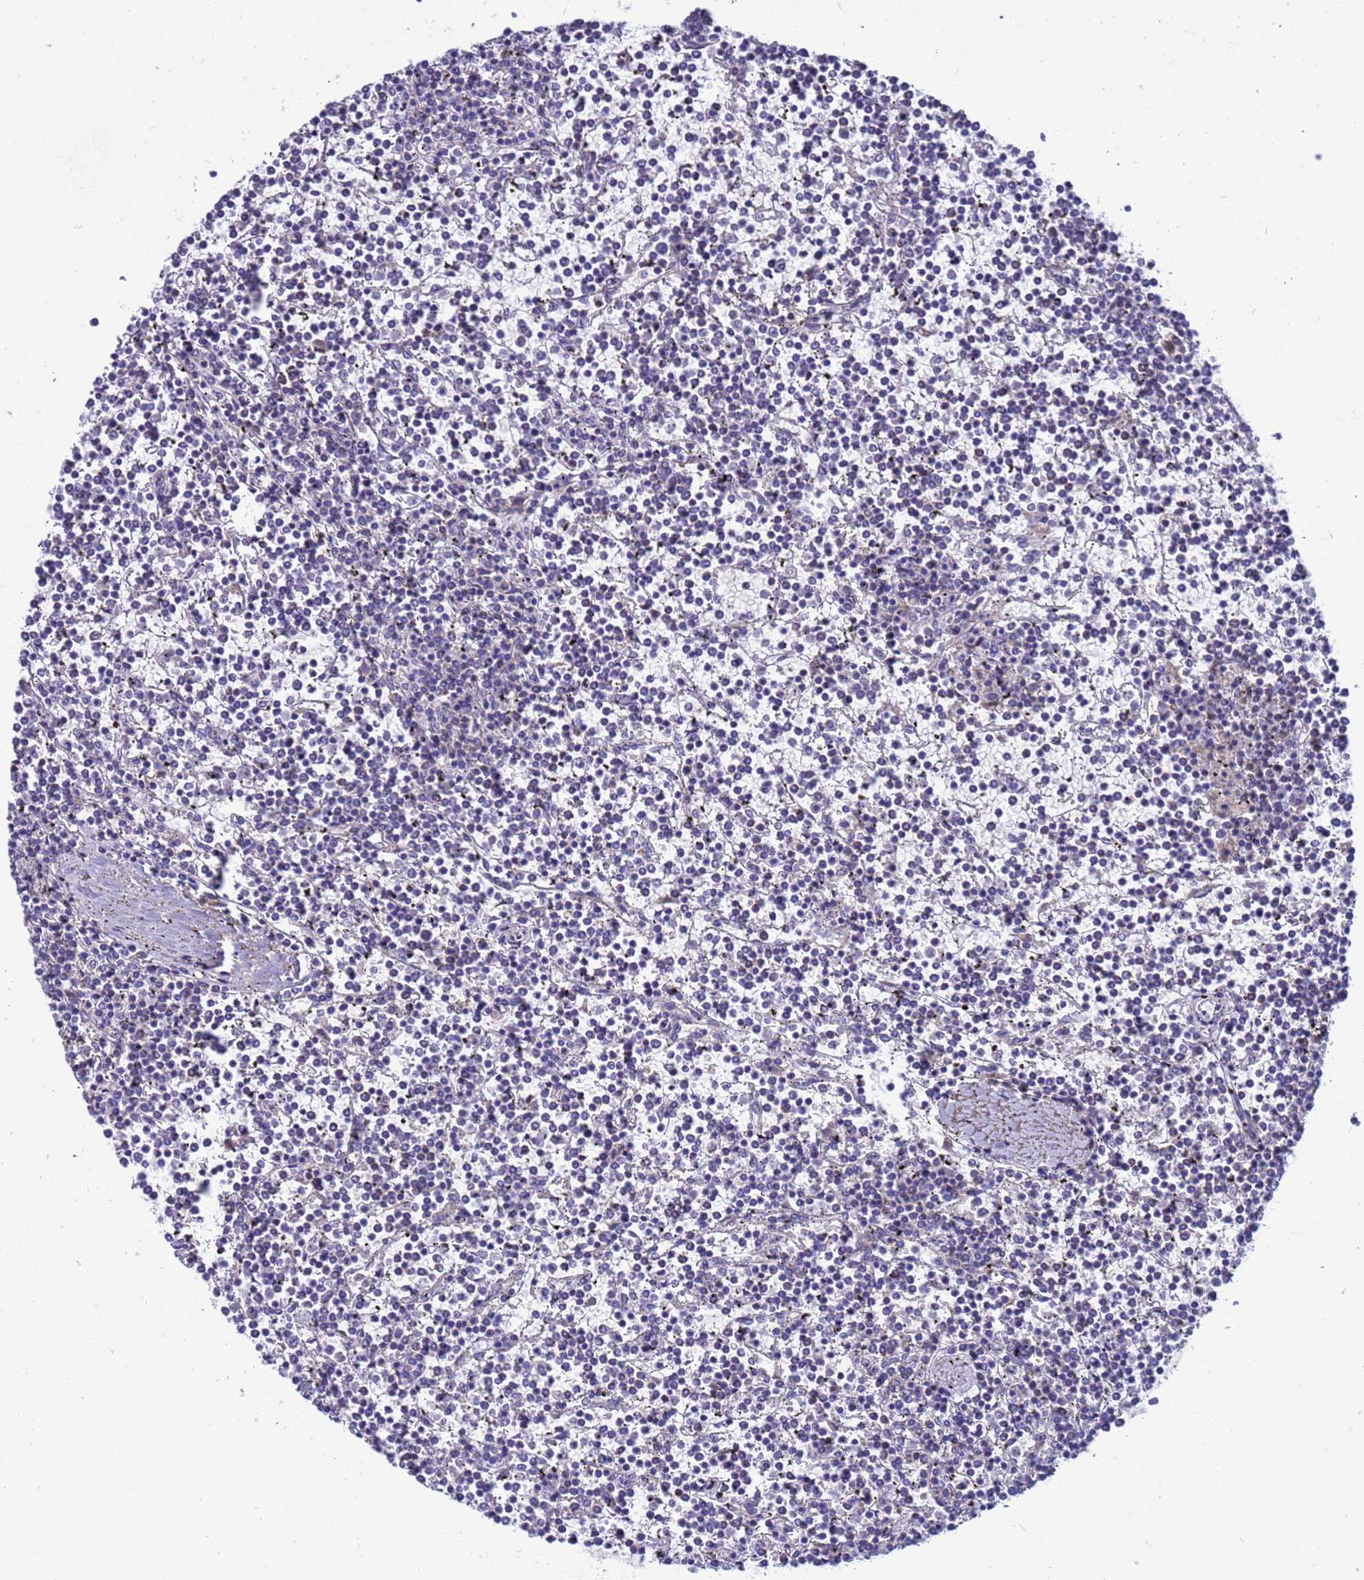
{"staining": {"intensity": "negative", "quantity": "none", "location": "none"}, "tissue": "lymphoma", "cell_type": "Tumor cells", "image_type": "cancer", "snomed": [{"axis": "morphology", "description": "Malignant lymphoma, non-Hodgkin's type, Low grade"}, {"axis": "topography", "description": "Spleen"}], "caption": "The immunohistochemistry (IHC) photomicrograph has no significant expression in tumor cells of lymphoma tissue. (IHC, brightfield microscopy, high magnification).", "gene": "LRATD1", "patient": {"sex": "female", "age": 19}}